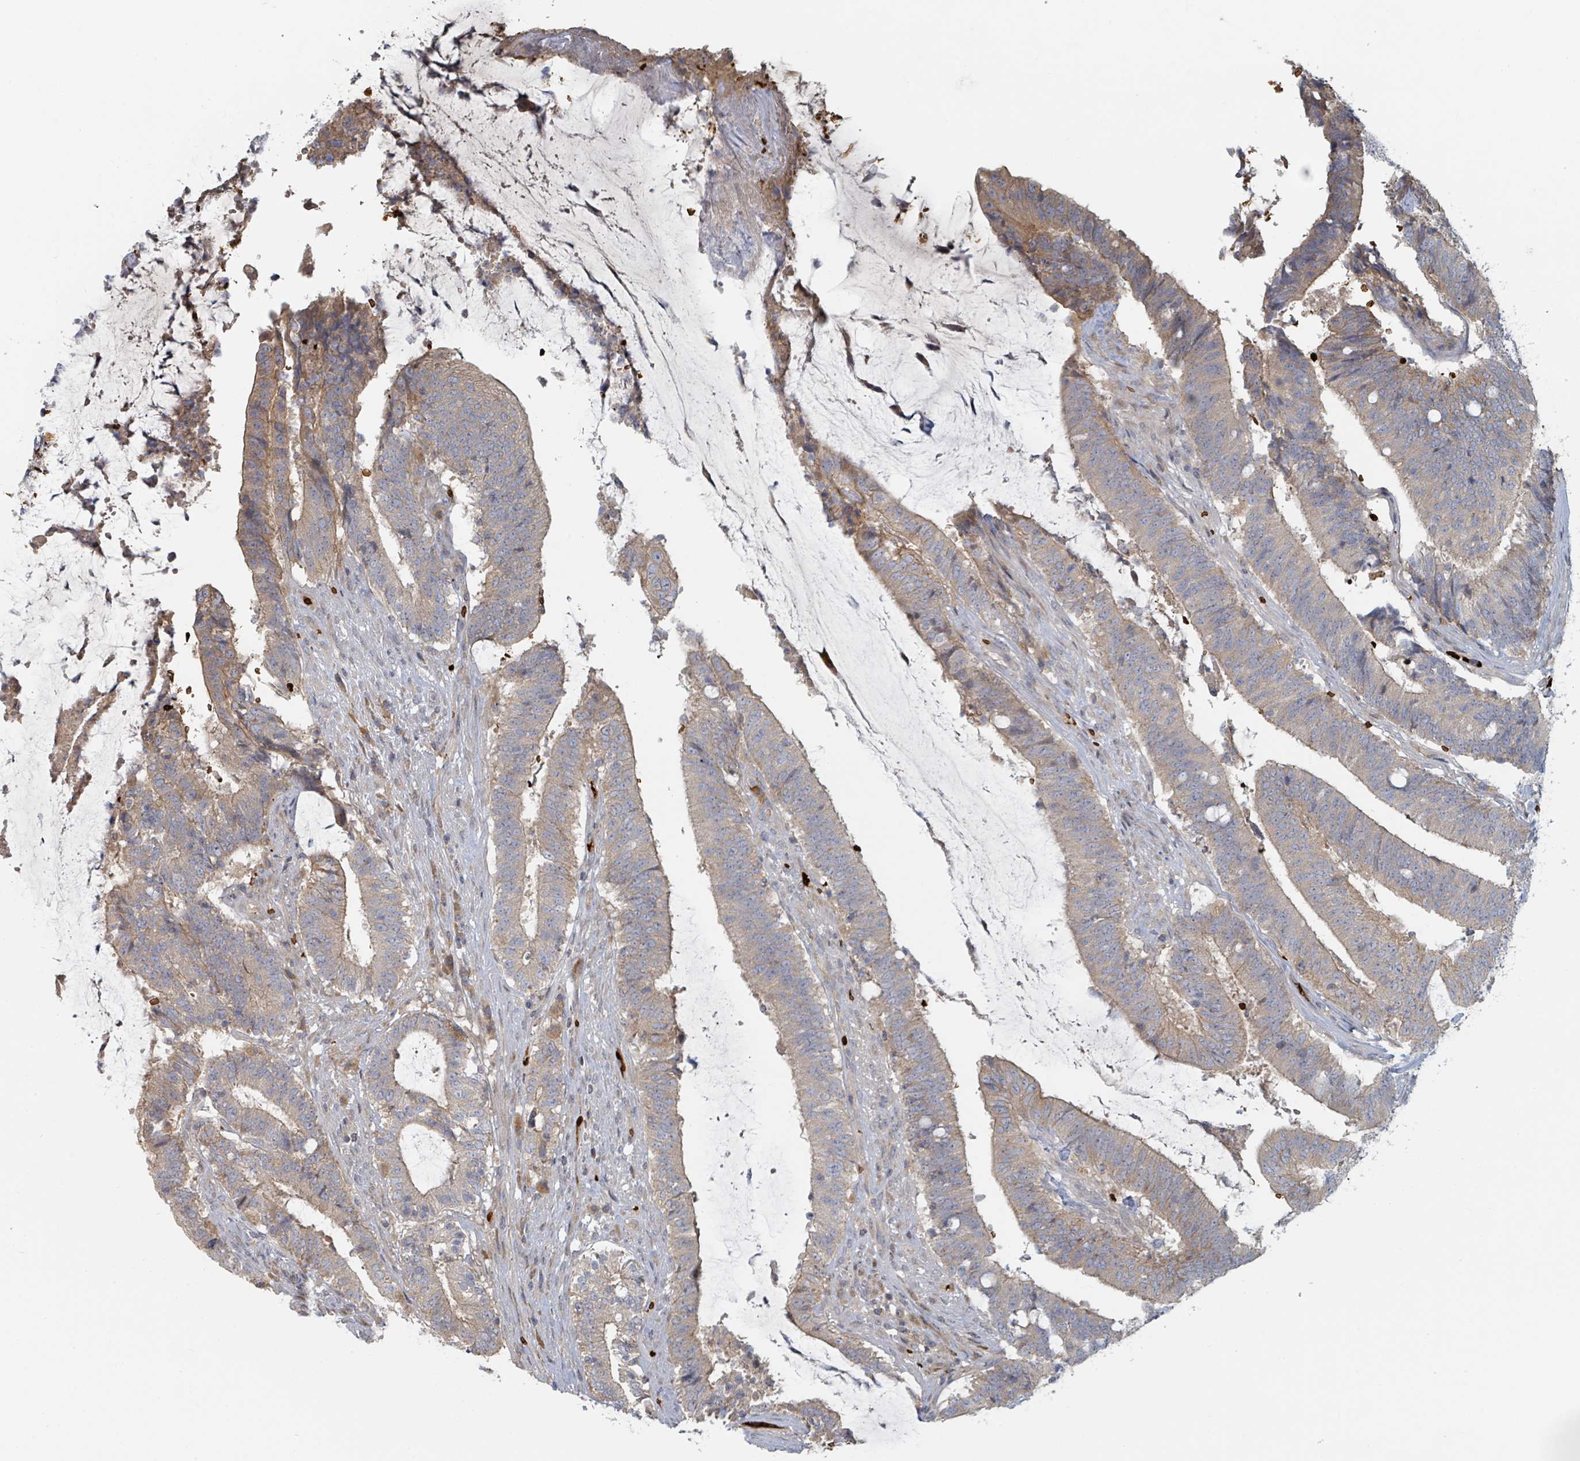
{"staining": {"intensity": "weak", "quantity": "25%-75%", "location": "cytoplasmic/membranous"}, "tissue": "colorectal cancer", "cell_type": "Tumor cells", "image_type": "cancer", "snomed": [{"axis": "morphology", "description": "Adenocarcinoma, NOS"}, {"axis": "topography", "description": "Colon"}], "caption": "The histopathology image displays a brown stain indicating the presence of a protein in the cytoplasmic/membranous of tumor cells in adenocarcinoma (colorectal). (IHC, brightfield microscopy, high magnification).", "gene": "TRPC4AP", "patient": {"sex": "female", "age": 43}}